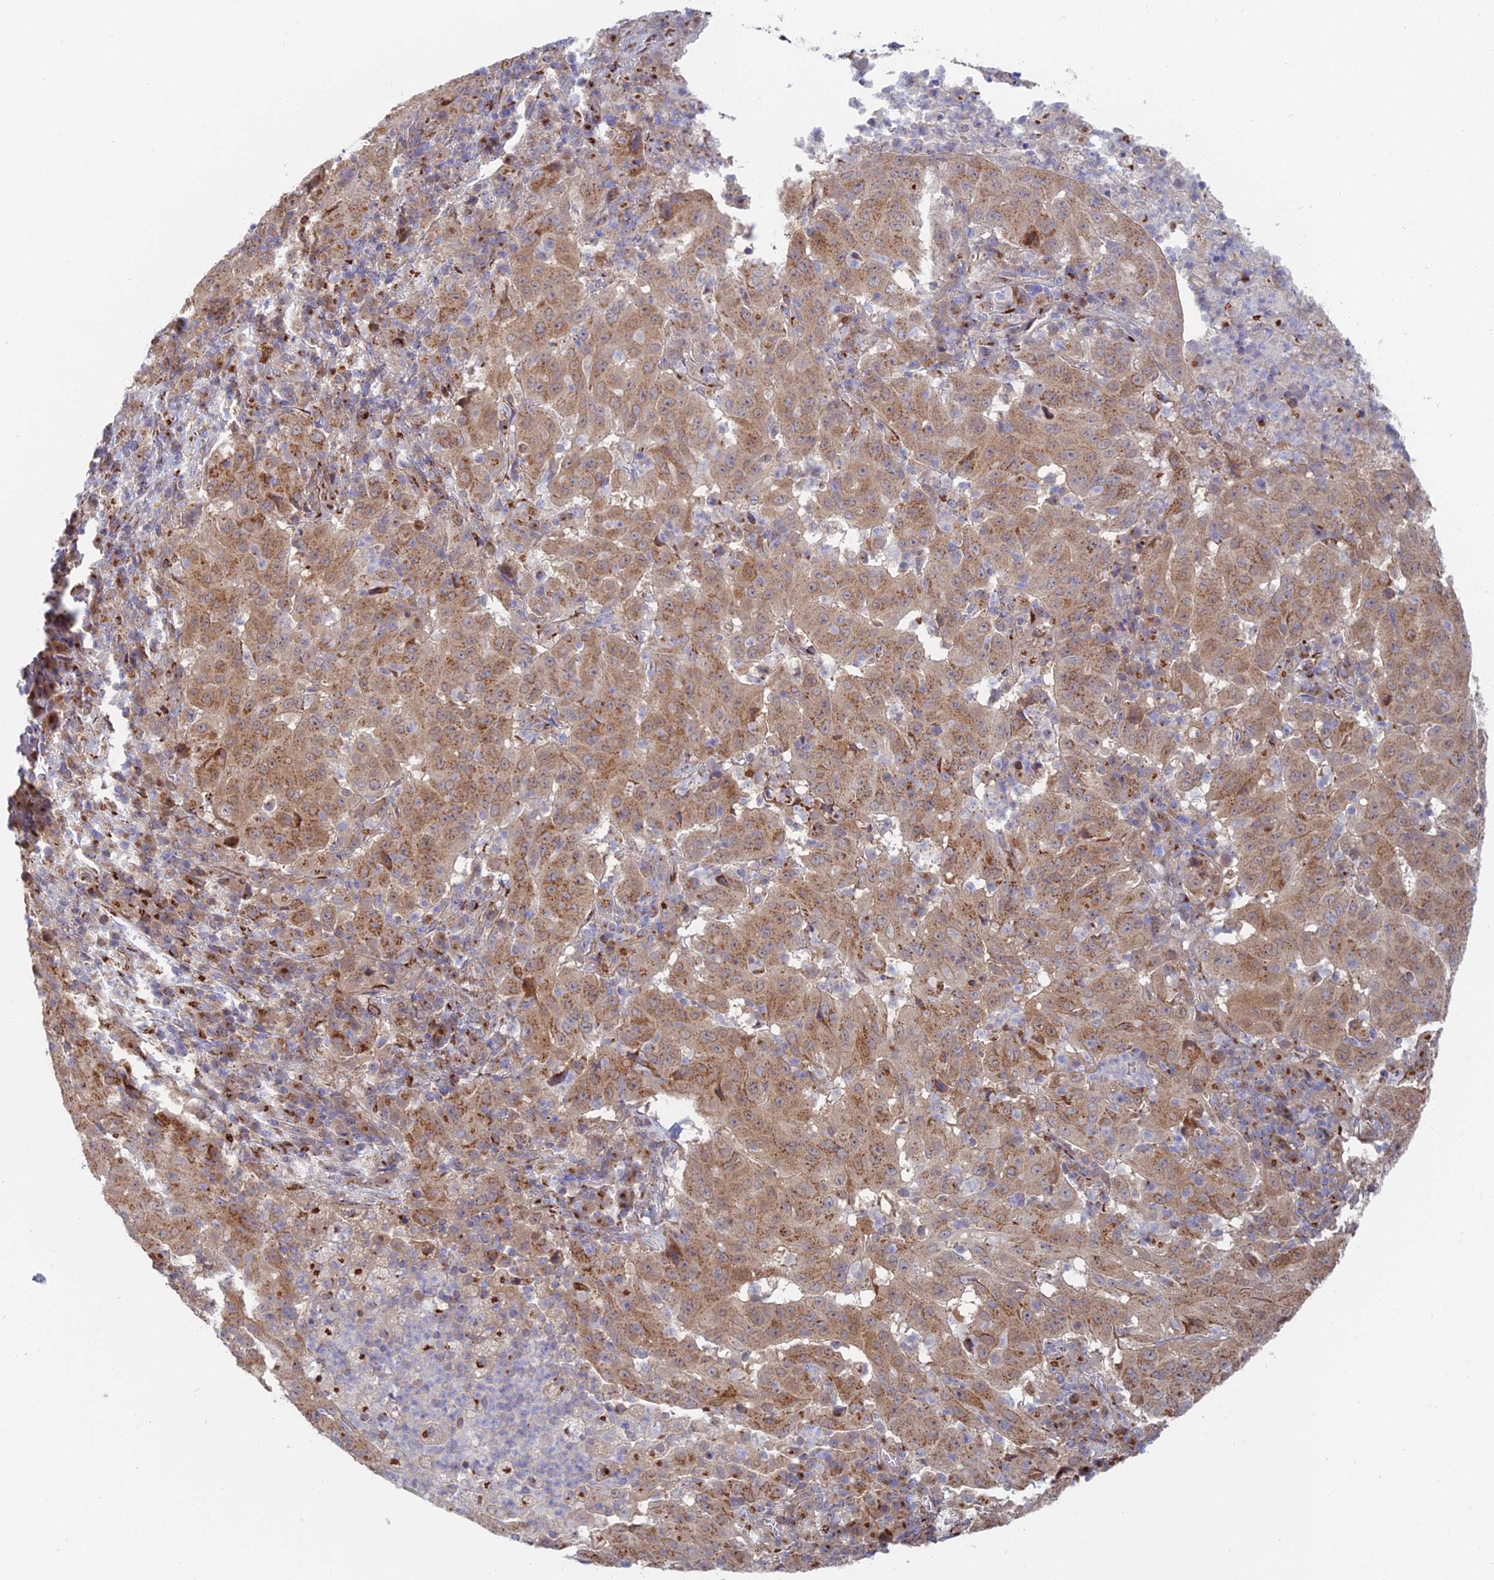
{"staining": {"intensity": "moderate", "quantity": ">75%", "location": "cytoplasmic/membranous"}, "tissue": "pancreatic cancer", "cell_type": "Tumor cells", "image_type": "cancer", "snomed": [{"axis": "morphology", "description": "Adenocarcinoma, NOS"}, {"axis": "topography", "description": "Pancreas"}], "caption": "Immunohistochemical staining of human pancreatic cancer reveals moderate cytoplasmic/membranous protein staining in about >75% of tumor cells.", "gene": "HS2ST1", "patient": {"sex": "male", "age": 63}}